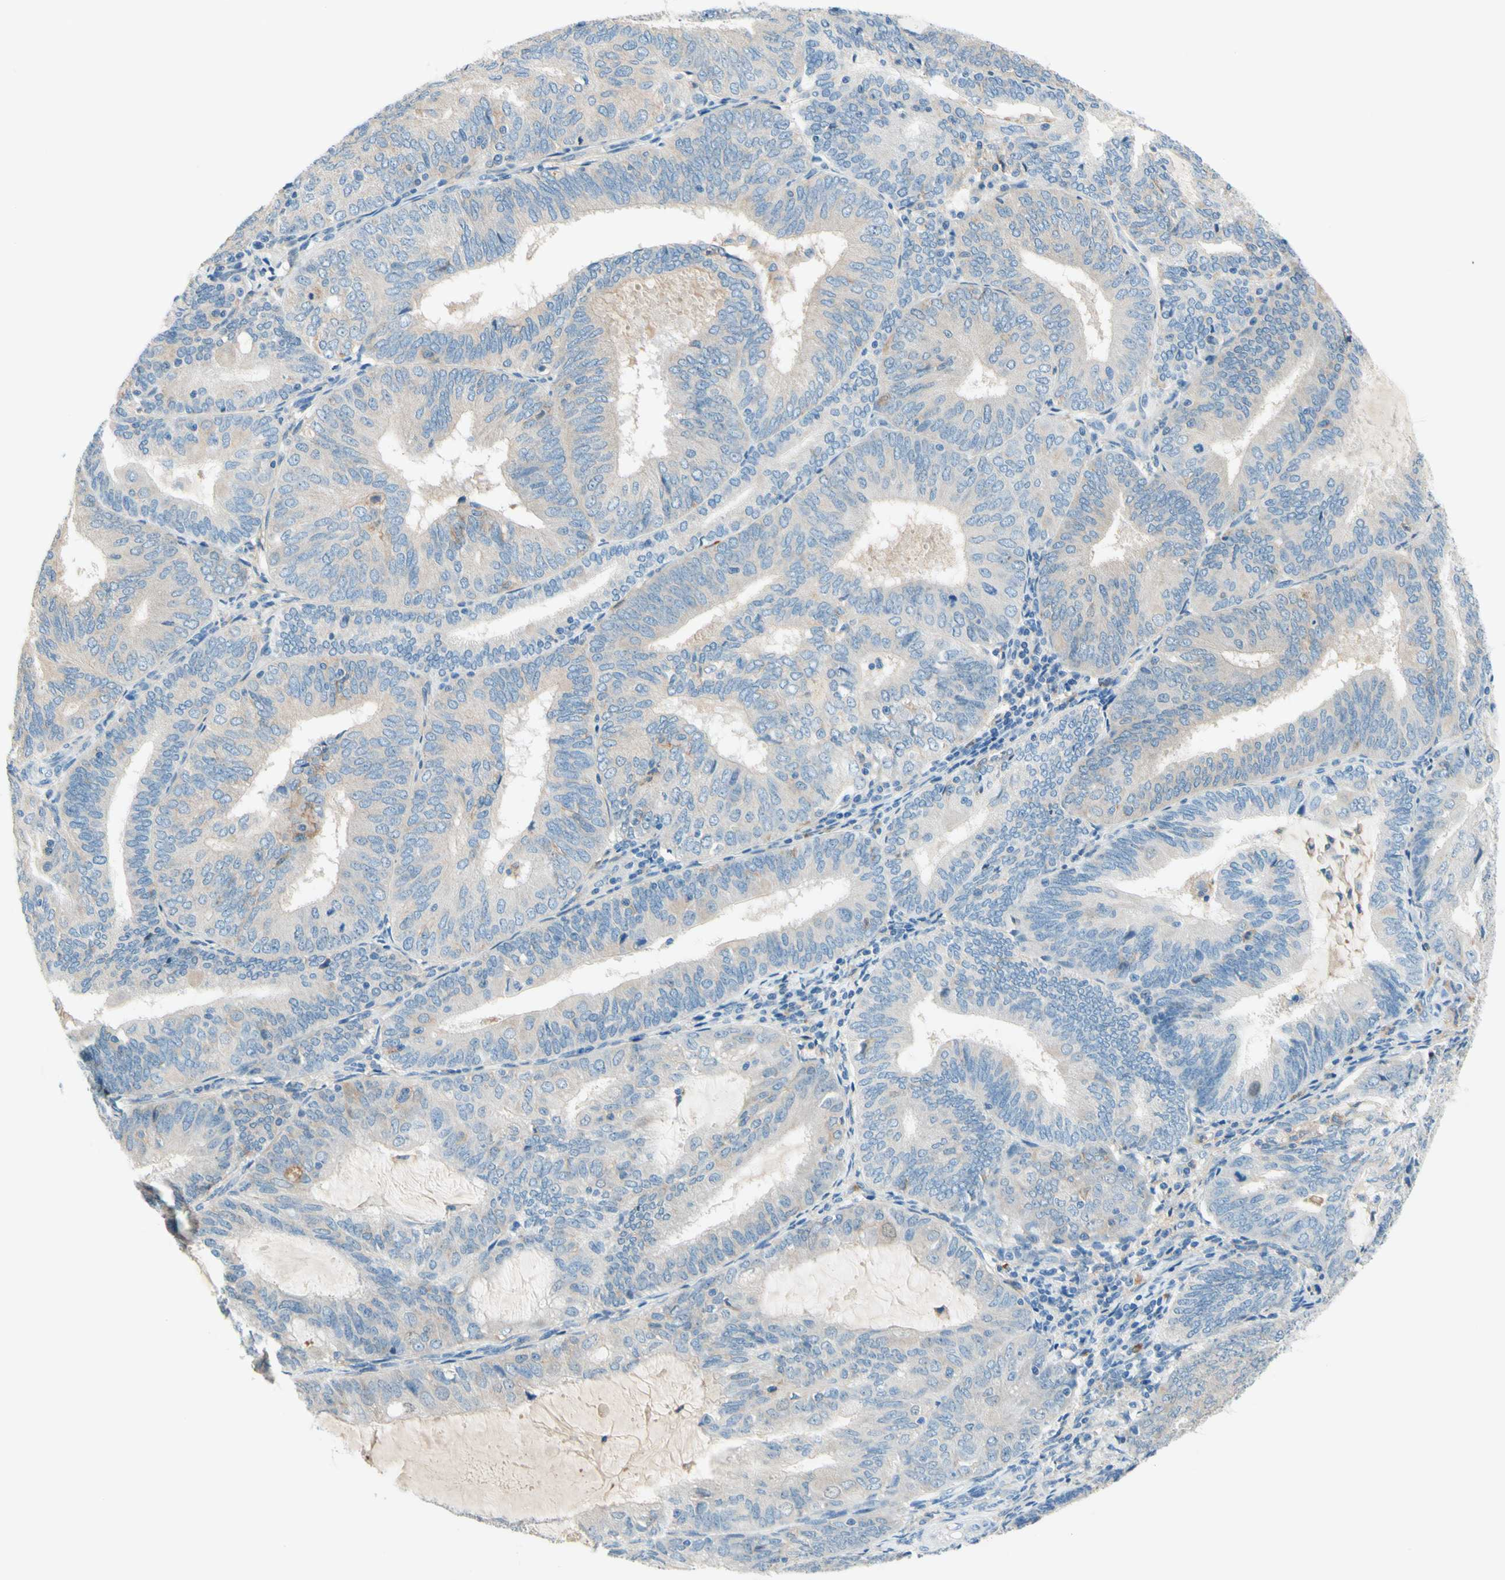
{"staining": {"intensity": "weak", "quantity": "<25%", "location": "cytoplasmic/membranous"}, "tissue": "endometrial cancer", "cell_type": "Tumor cells", "image_type": "cancer", "snomed": [{"axis": "morphology", "description": "Adenocarcinoma, NOS"}, {"axis": "topography", "description": "Endometrium"}], "caption": "Tumor cells are negative for brown protein staining in endometrial cancer (adenocarcinoma). The staining is performed using DAB (3,3'-diaminobenzidine) brown chromogen with nuclei counter-stained in using hematoxylin.", "gene": "SIGLEC9", "patient": {"sex": "female", "age": 81}}